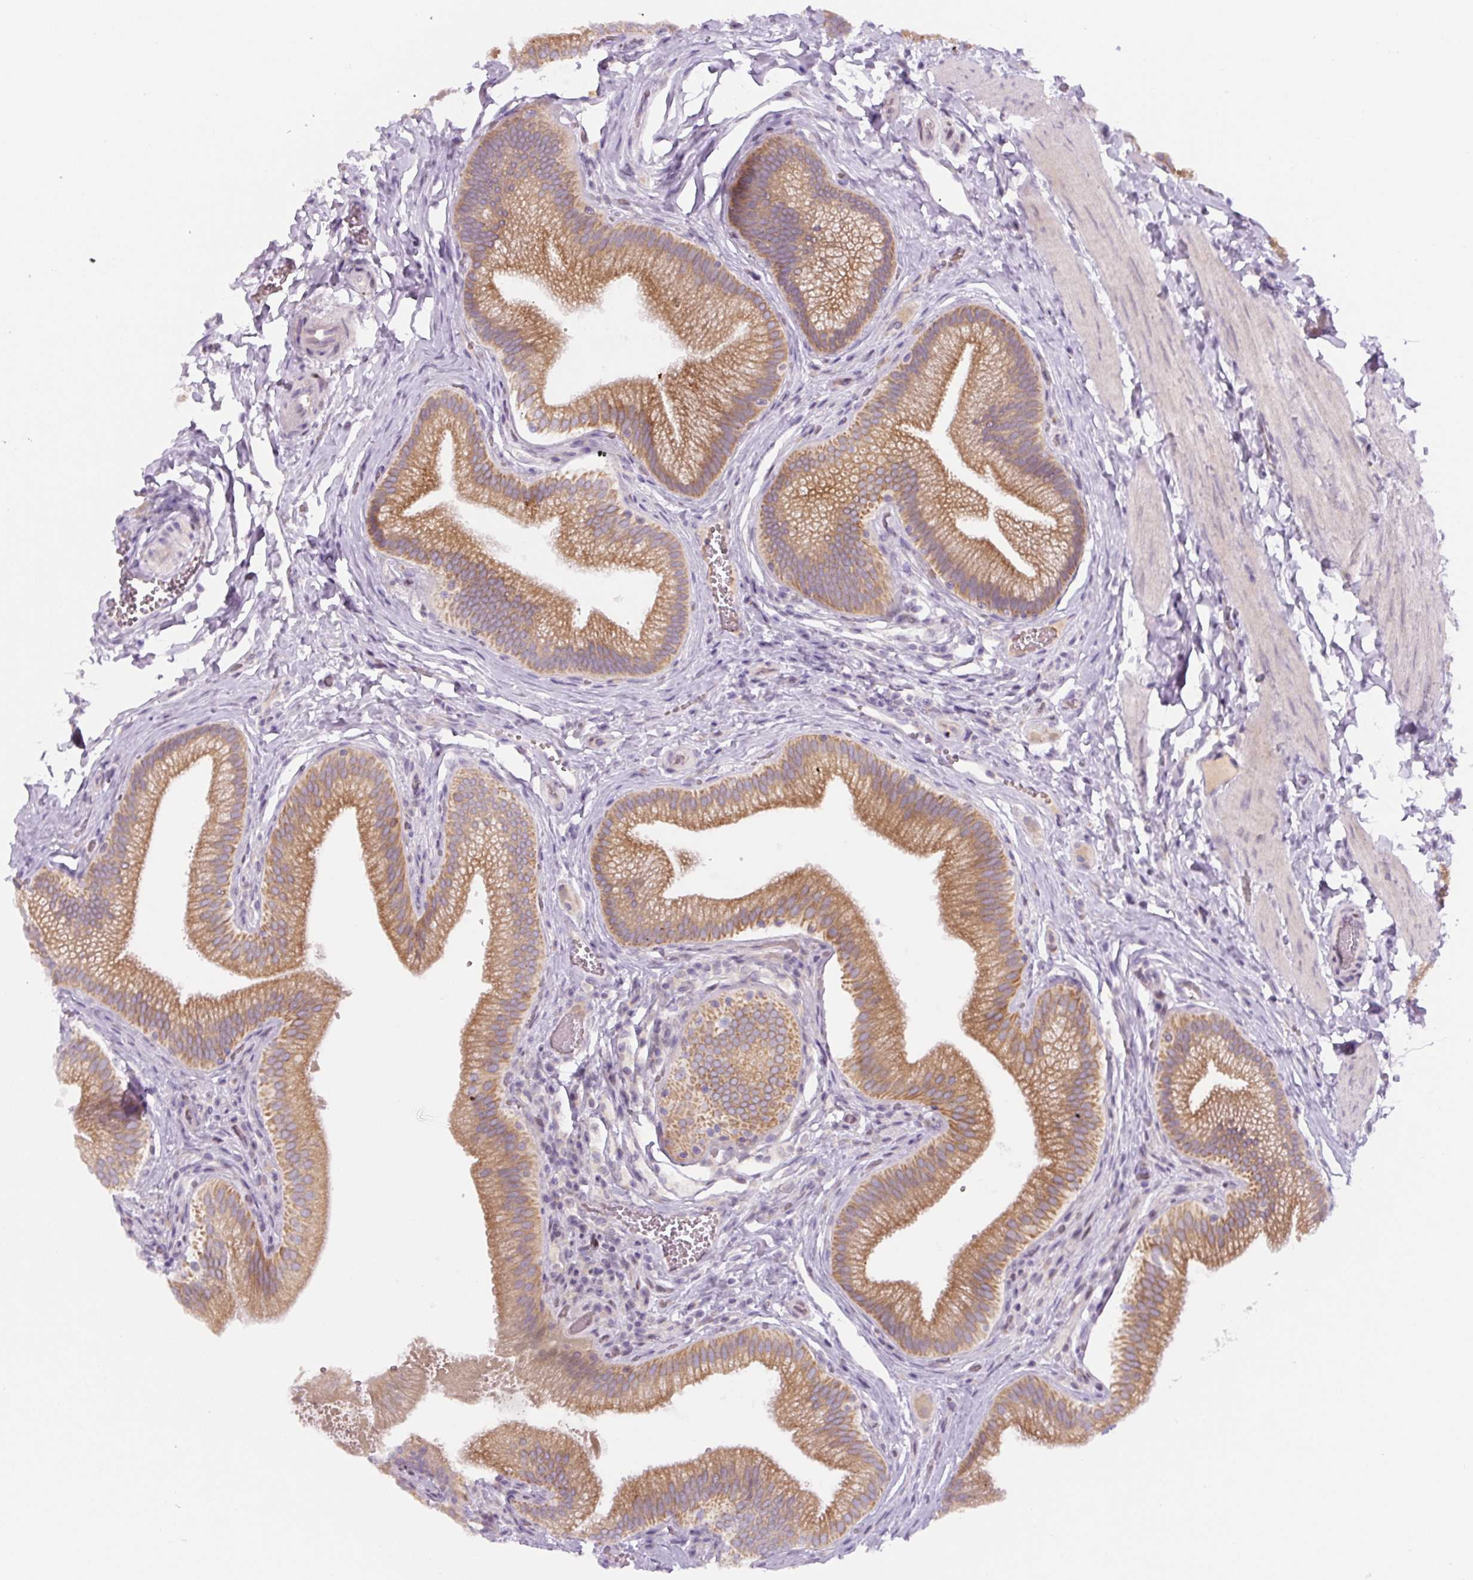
{"staining": {"intensity": "moderate", "quantity": ">75%", "location": "cytoplasmic/membranous"}, "tissue": "gallbladder", "cell_type": "Glandular cells", "image_type": "normal", "snomed": [{"axis": "morphology", "description": "Normal tissue, NOS"}, {"axis": "topography", "description": "Gallbladder"}], "caption": "A medium amount of moderate cytoplasmic/membranous positivity is identified in about >75% of glandular cells in unremarkable gallbladder. Immunohistochemistry (ihc) stains the protein in brown and the nuclei are stained blue.", "gene": "YIF1B", "patient": {"sex": "male", "age": 17}}